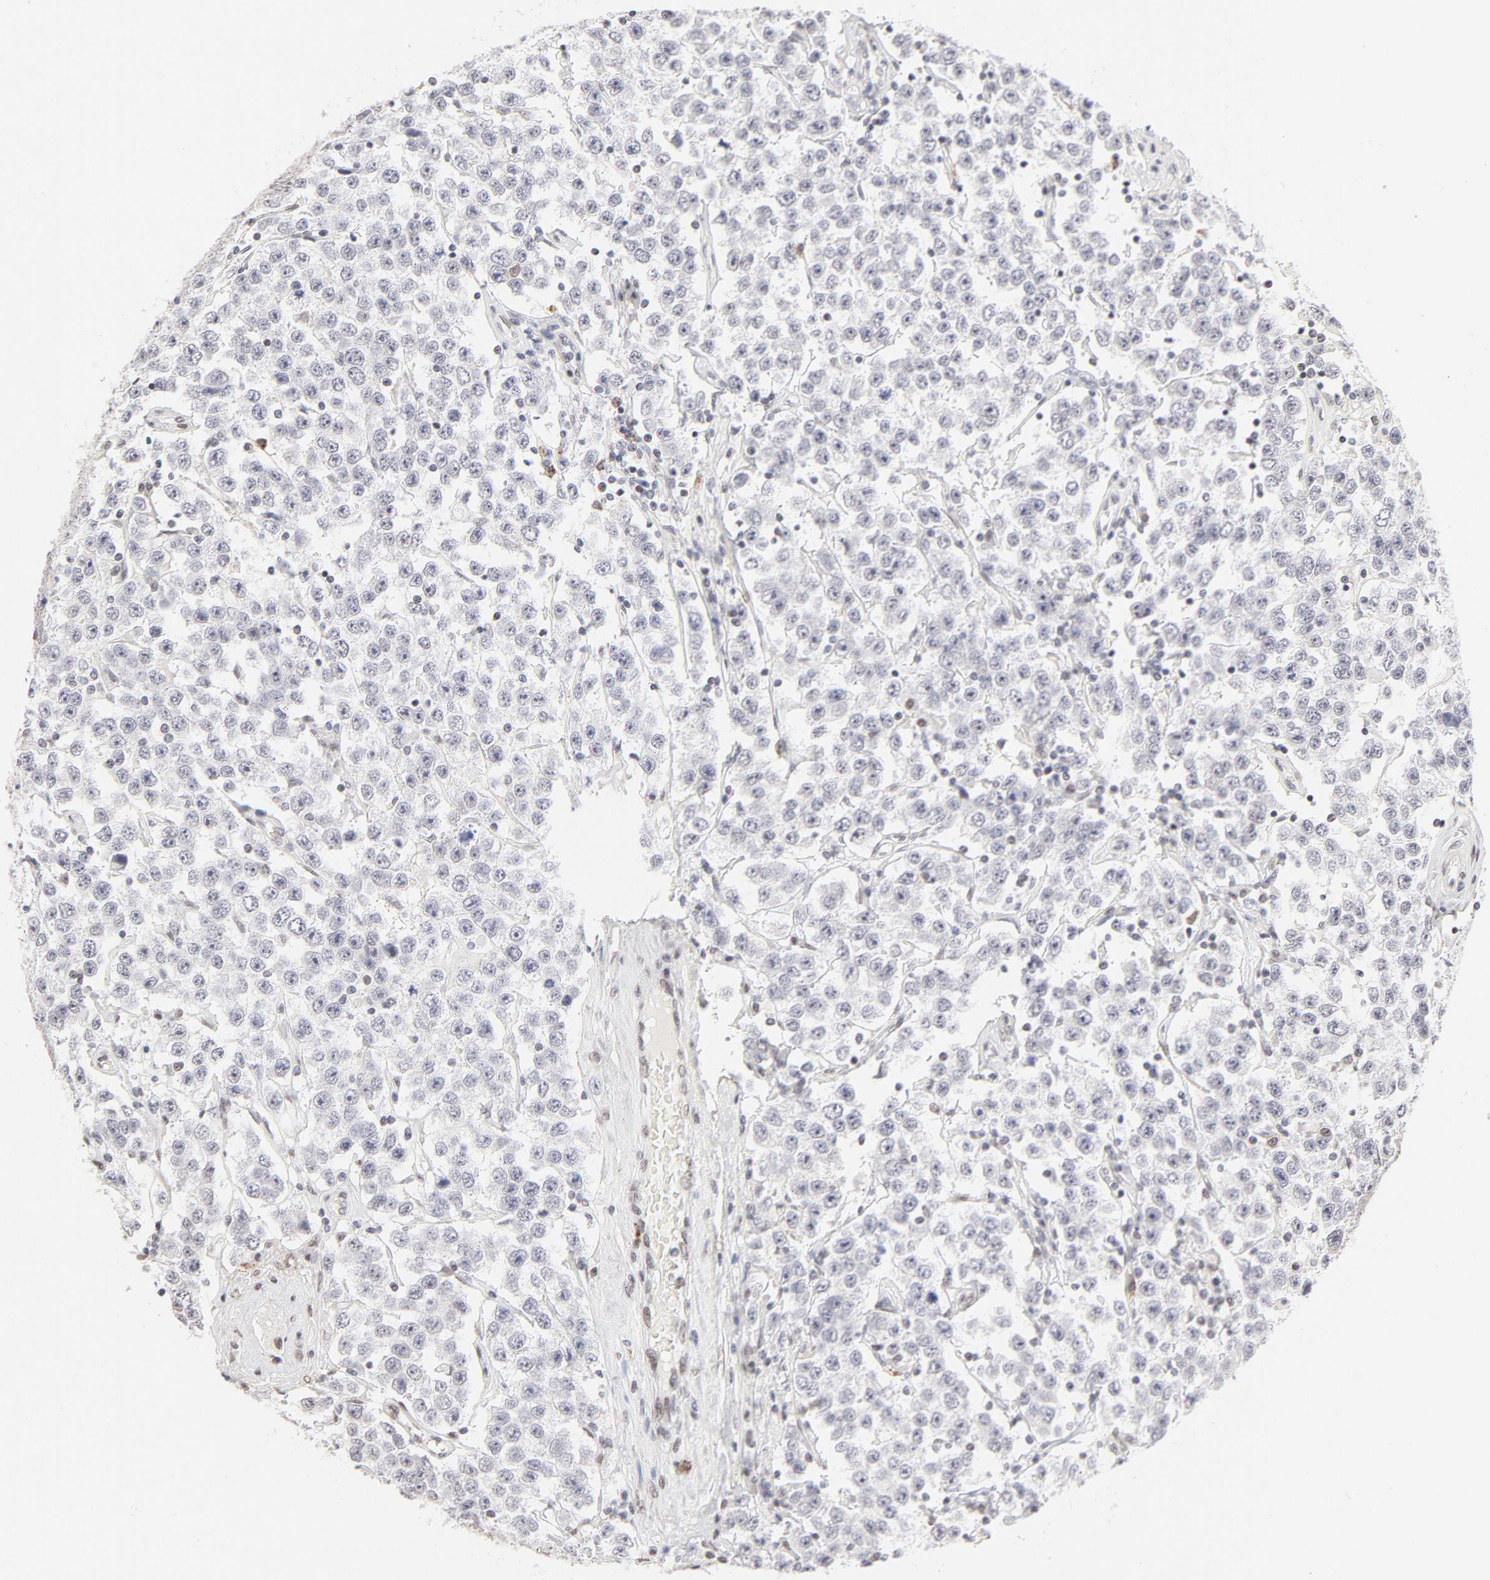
{"staining": {"intensity": "negative", "quantity": "none", "location": "none"}, "tissue": "testis cancer", "cell_type": "Tumor cells", "image_type": "cancer", "snomed": [{"axis": "morphology", "description": "Seminoma, NOS"}, {"axis": "topography", "description": "Testis"}], "caption": "Tumor cells are negative for protein expression in human testis seminoma. (DAB immunohistochemistry, high magnification).", "gene": "PBX1", "patient": {"sex": "male", "age": 52}}